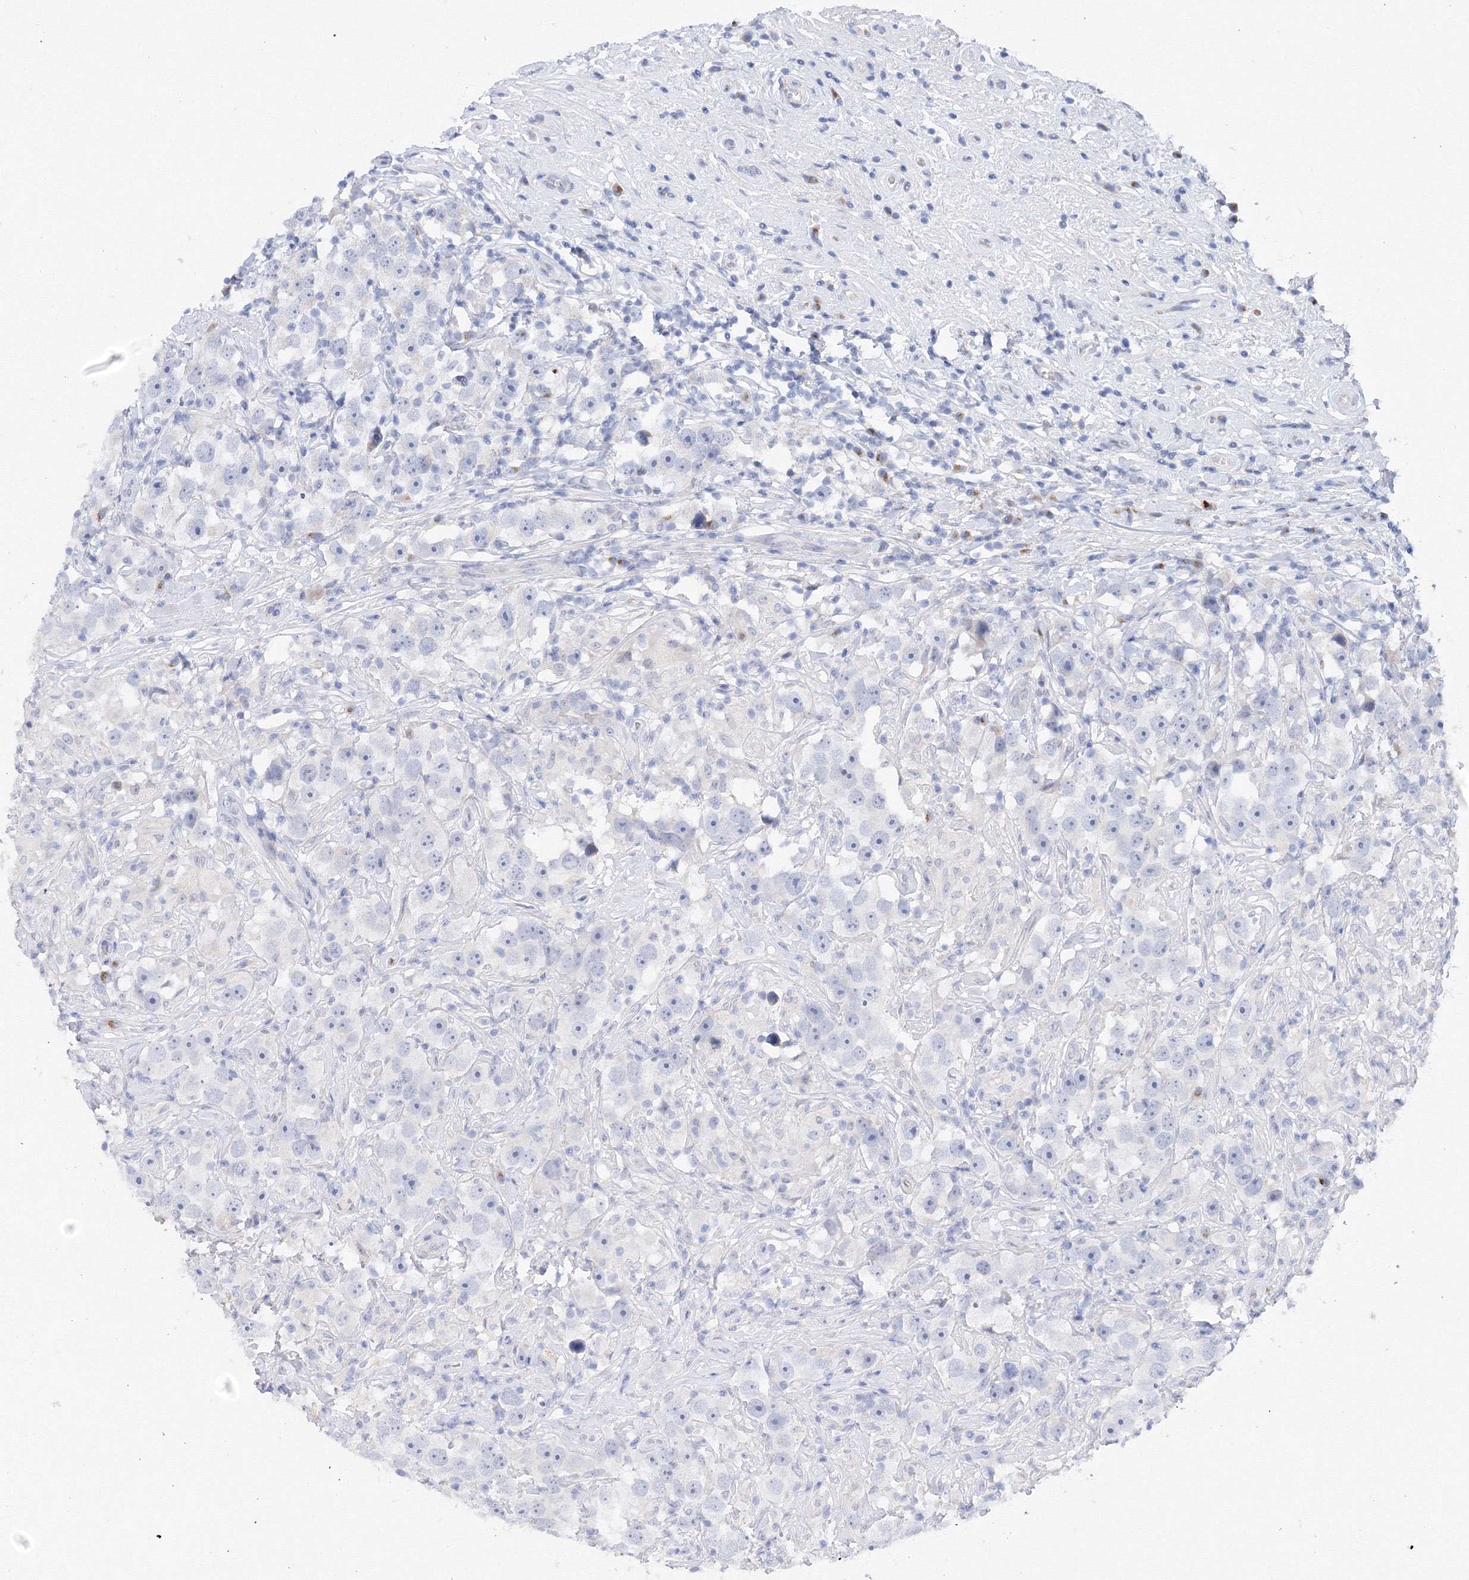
{"staining": {"intensity": "negative", "quantity": "none", "location": "none"}, "tissue": "testis cancer", "cell_type": "Tumor cells", "image_type": "cancer", "snomed": [{"axis": "morphology", "description": "Seminoma, NOS"}, {"axis": "topography", "description": "Testis"}], "caption": "High magnification brightfield microscopy of testis cancer stained with DAB (3,3'-diaminobenzidine) (brown) and counterstained with hematoxylin (blue): tumor cells show no significant staining. The staining was performed using DAB to visualize the protein expression in brown, while the nuclei were stained in blue with hematoxylin (Magnification: 20x).", "gene": "TAMM41", "patient": {"sex": "male", "age": 49}}